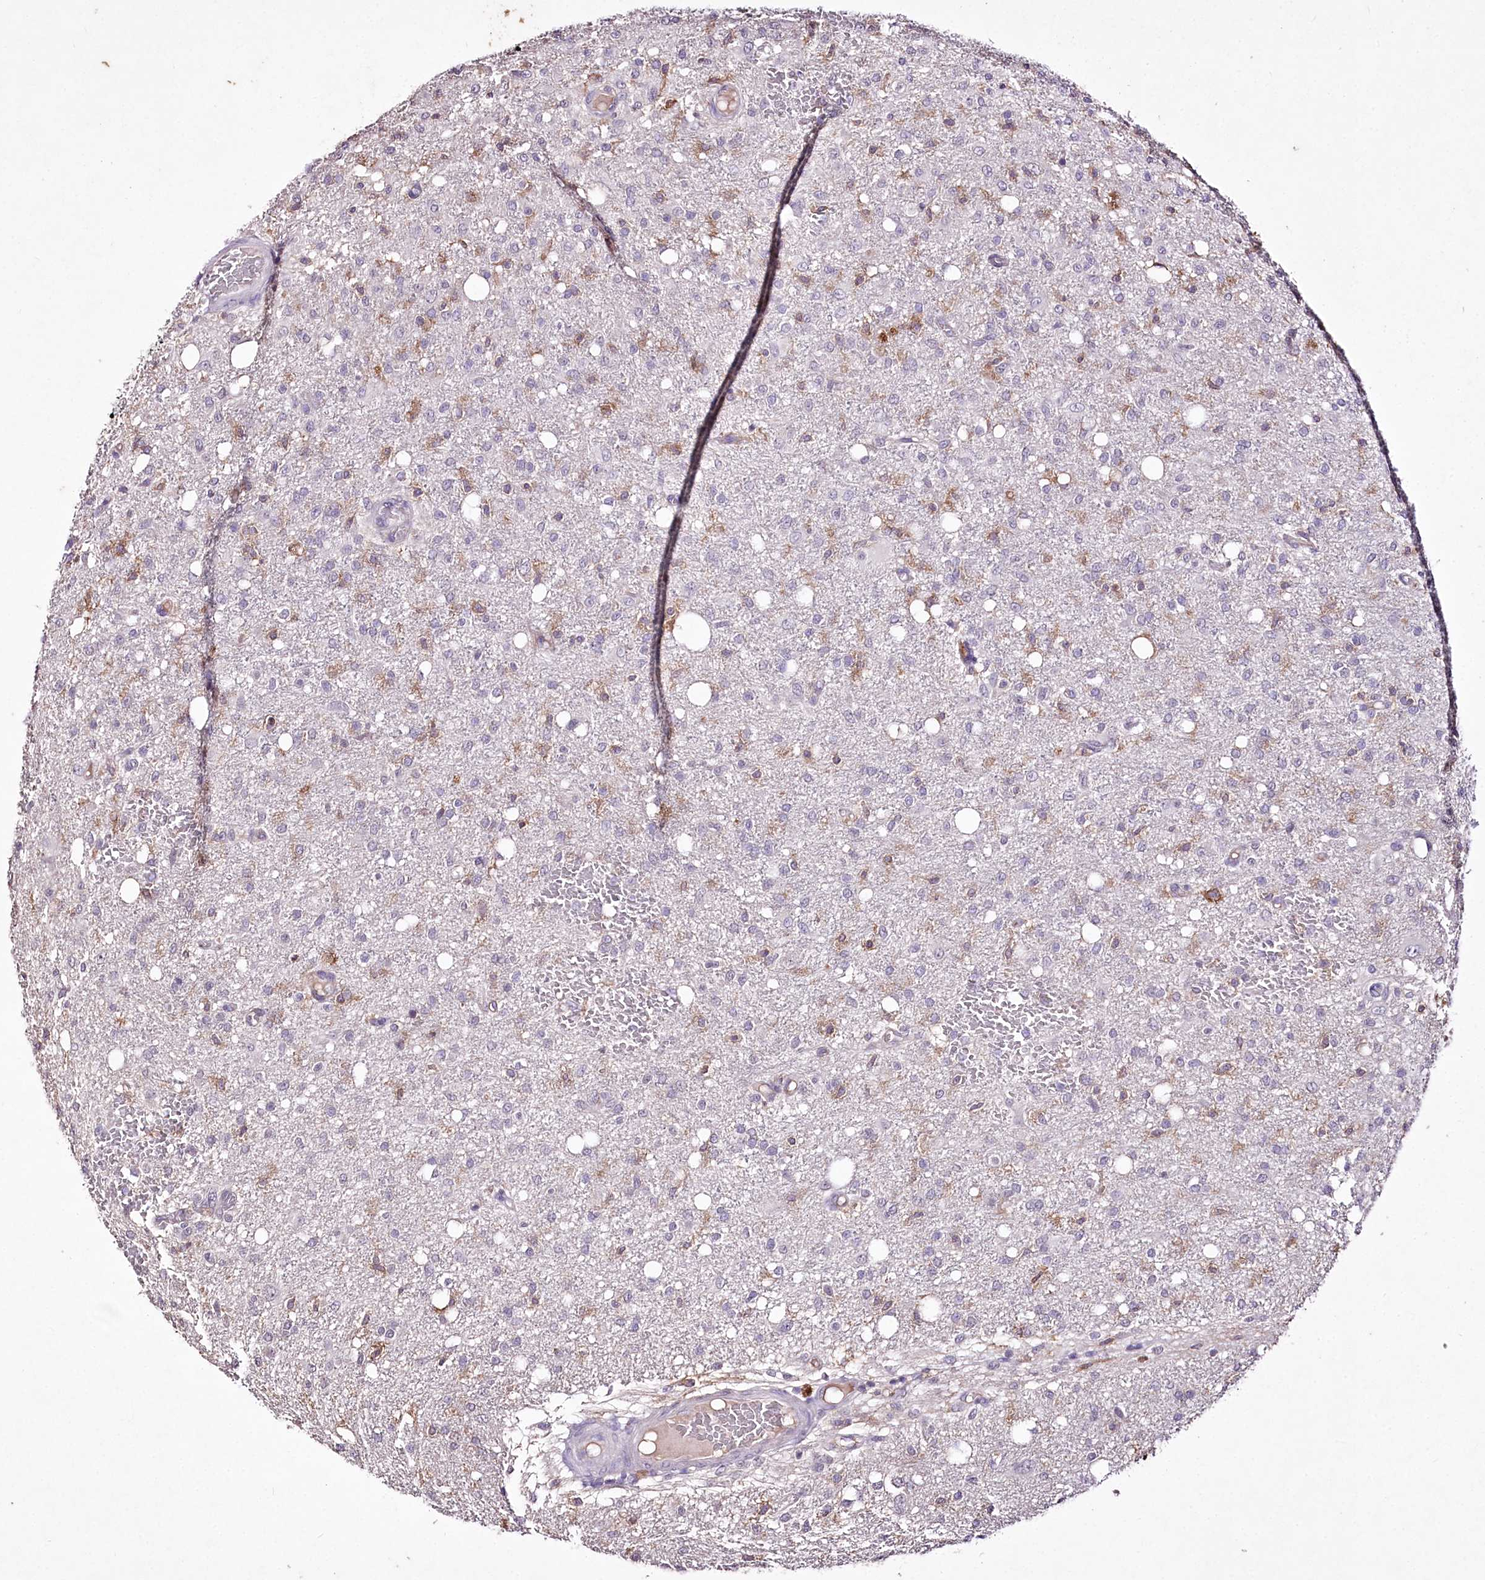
{"staining": {"intensity": "negative", "quantity": "none", "location": "none"}, "tissue": "glioma", "cell_type": "Tumor cells", "image_type": "cancer", "snomed": [{"axis": "morphology", "description": "Glioma, malignant, High grade"}, {"axis": "topography", "description": "Brain"}], "caption": "Micrograph shows no significant protein expression in tumor cells of glioma. (Brightfield microscopy of DAB (3,3'-diaminobenzidine) immunohistochemistry at high magnification).", "gene": "ENPP1", "patient": {"sex": "female", "age": 59}}